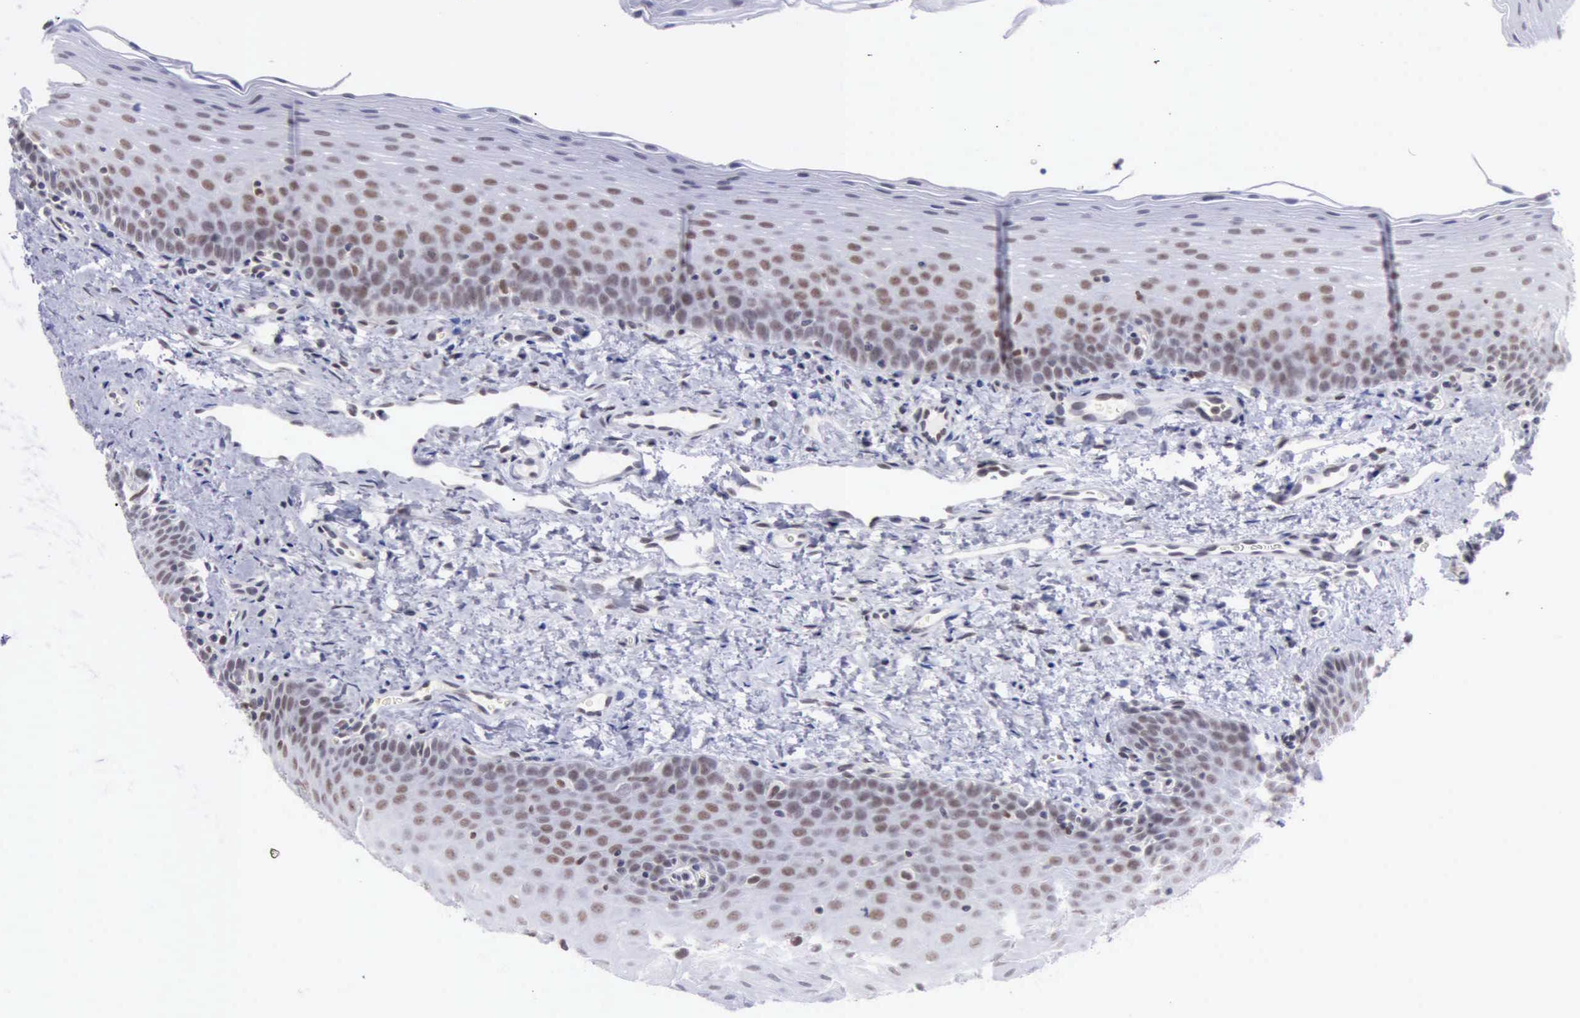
{"staining": {"intensity": "weak", "quantity": "25%-75%", "location": "nuclear"}, "tissue": "oral mucosa", "cell_type": "Squamous epithelial cells", "image_type": "normal", "snomed": [{"axis": "morphology", "description": "Normal tissue, NOS"}, {"axis": "topography", "description": "Oral tissue"}], "caption": "Approximately 25%-75% of squamous epithelial cells in unremarkable human oral mucosa show weak nuclear protein positivity as visualized by brown immunohistochemical staining.", "gene": "ERCC4", "patient": {"sex": "male", "age": 20}}